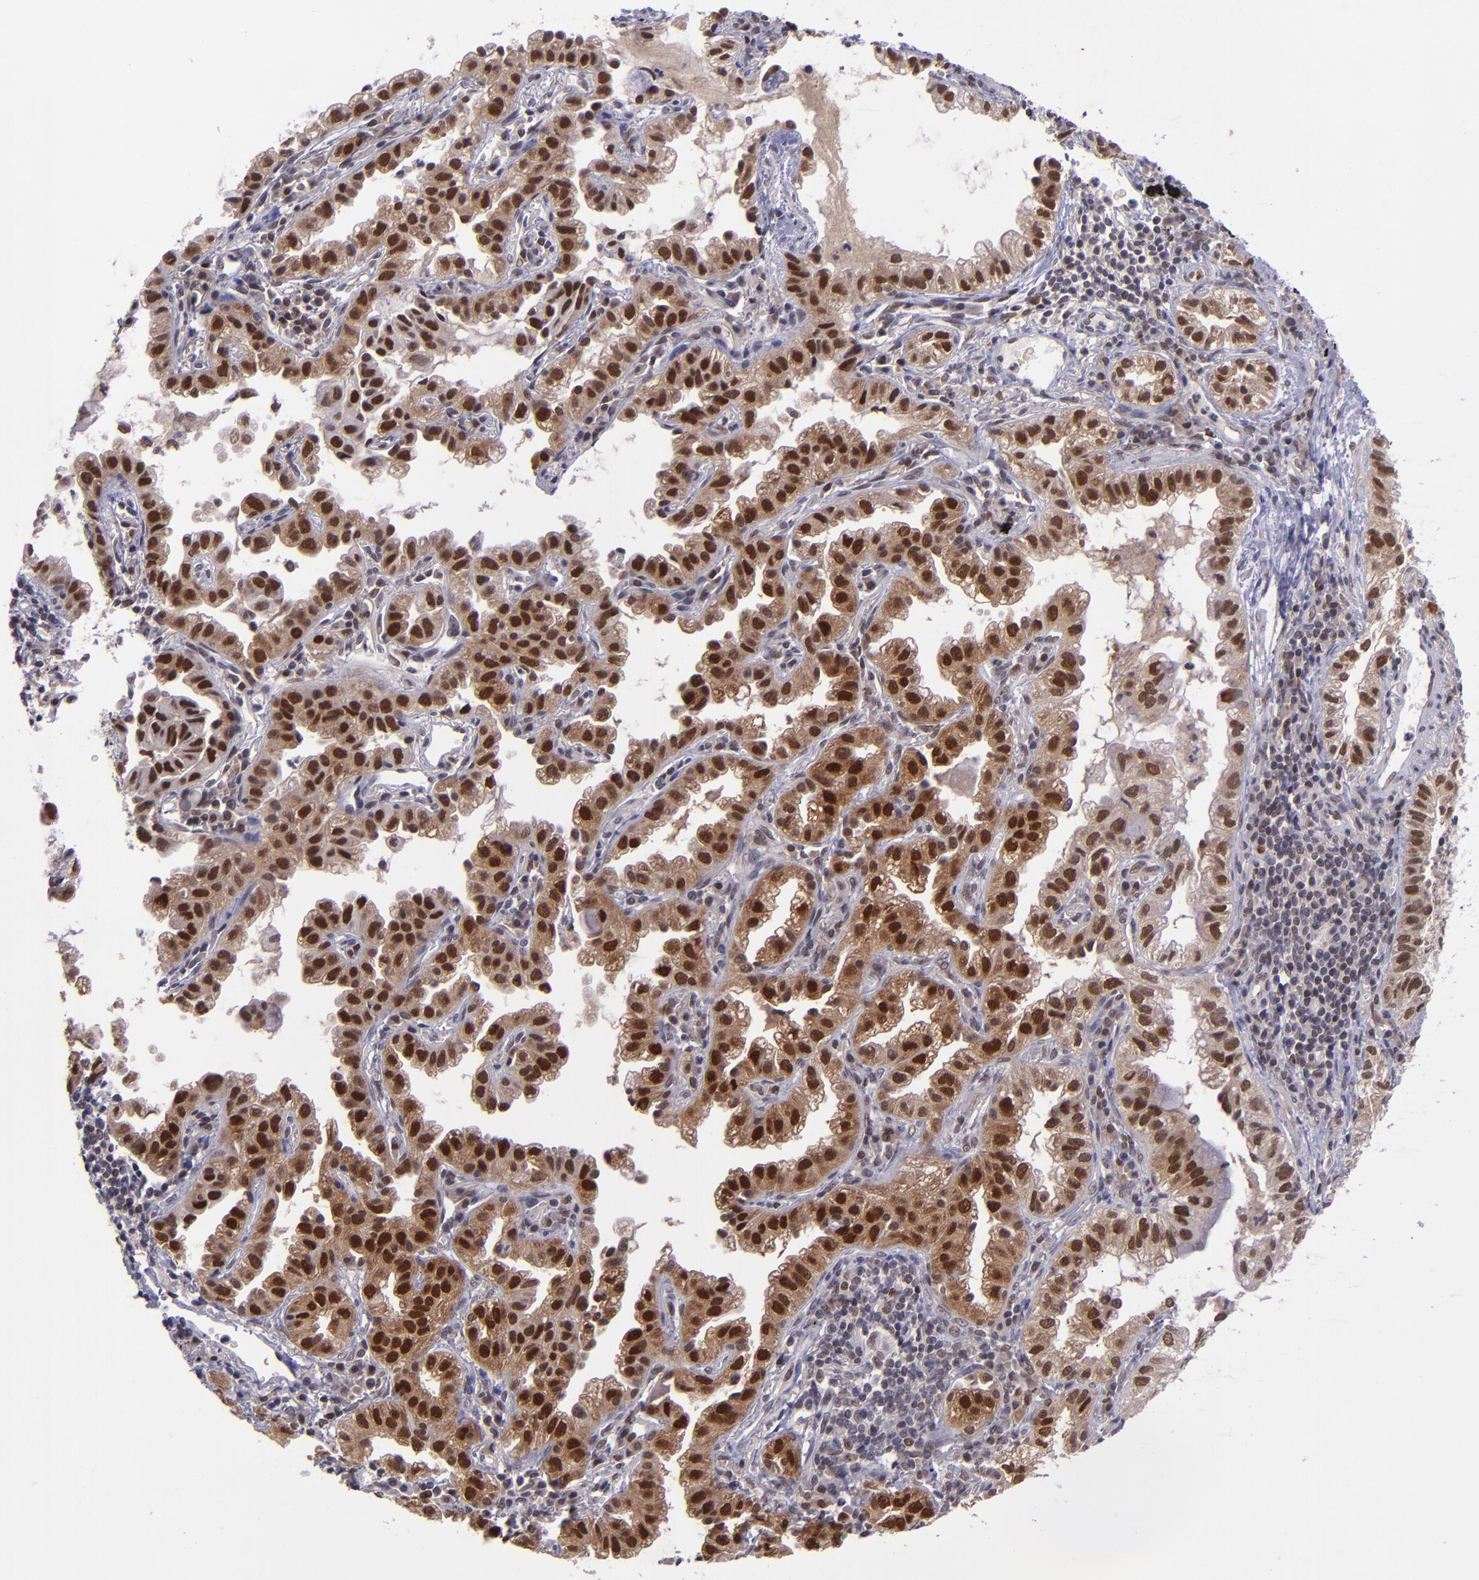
{"staining": {"intensity": "strong", "quantity": ">75%", "location": "cytoplasmic/membranous,nuclear"}, "tissue": "lung cancer", "cell_type": "Tumor cells", "image_type": "cancer", "snomed": [{"axis": "morphology", "description": "Adenocarcinoma, NOS"}, {"axis": "topography", "description": "Lung"}], "caption": "Protein positivity by immunohistochemistry shows strong cytoplasmic/membranous and nuclear expression in approximately >75% of tumor cells in adenocarcinoma (lung).", "gene": "BAG1", "patient": {"sex": "female", "age": 50}}